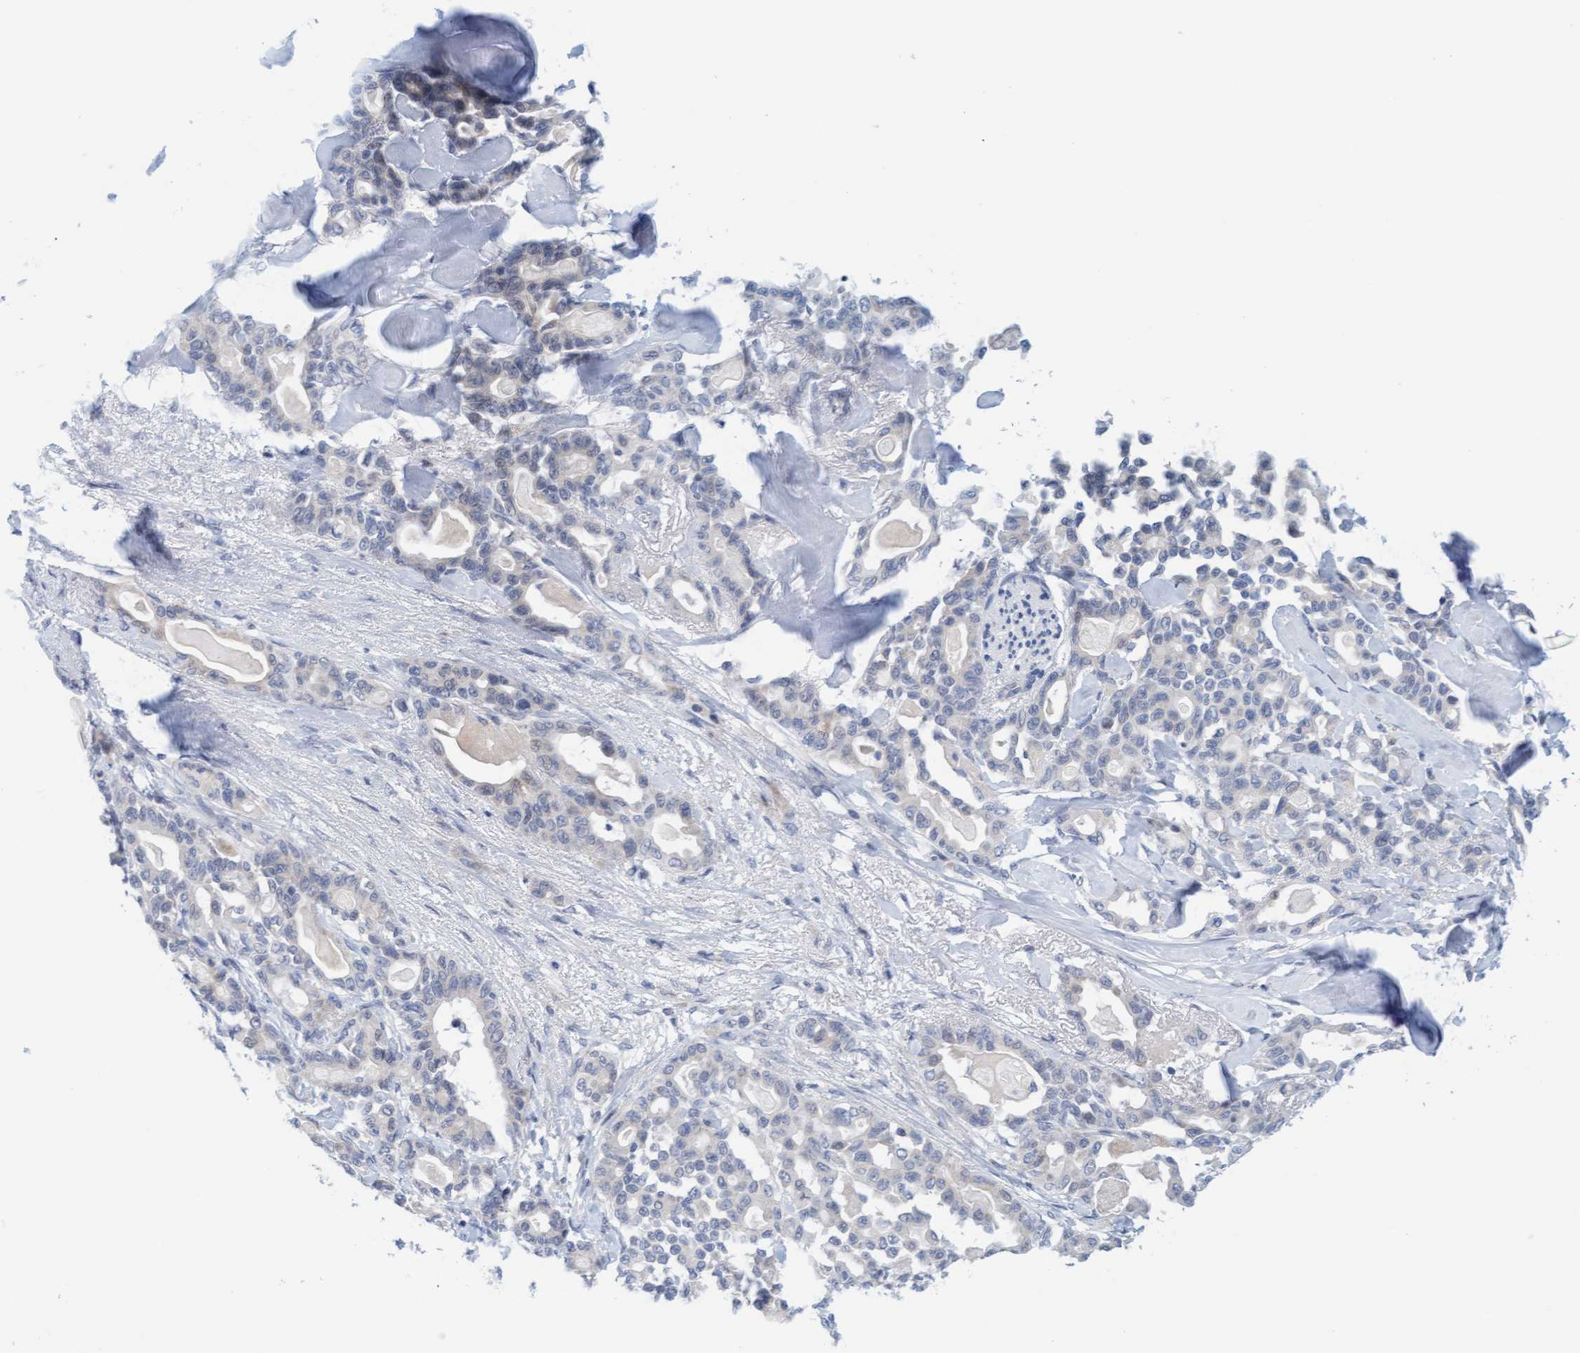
{"staining": {"intensity": "weak", "quantity": "25%-75%", "location": "cytoplasmic/membranous"}, "tissue": "pancreatic cancer", "cell_type": "Tumor cells", "image_type": "cancer", "snomed": [{"axis": "morphology", "description": "Adenocarcinoma, NOS"}, {"axis": "topography", "description": "Pancreas"}], "caption": "Immunohistochemistry histopathology image of neoplastic tissue: pancreatic cancer (adenocarcinoma) stained using IHC exhibits low levels of weak protein expression localized specifically in the cytoplasmic/membranous of tumor cells, appearing as a cytoplasmic/membranous brown color.", "gene": "CPA3", "patient": {"sex": "male", "age": 63}}